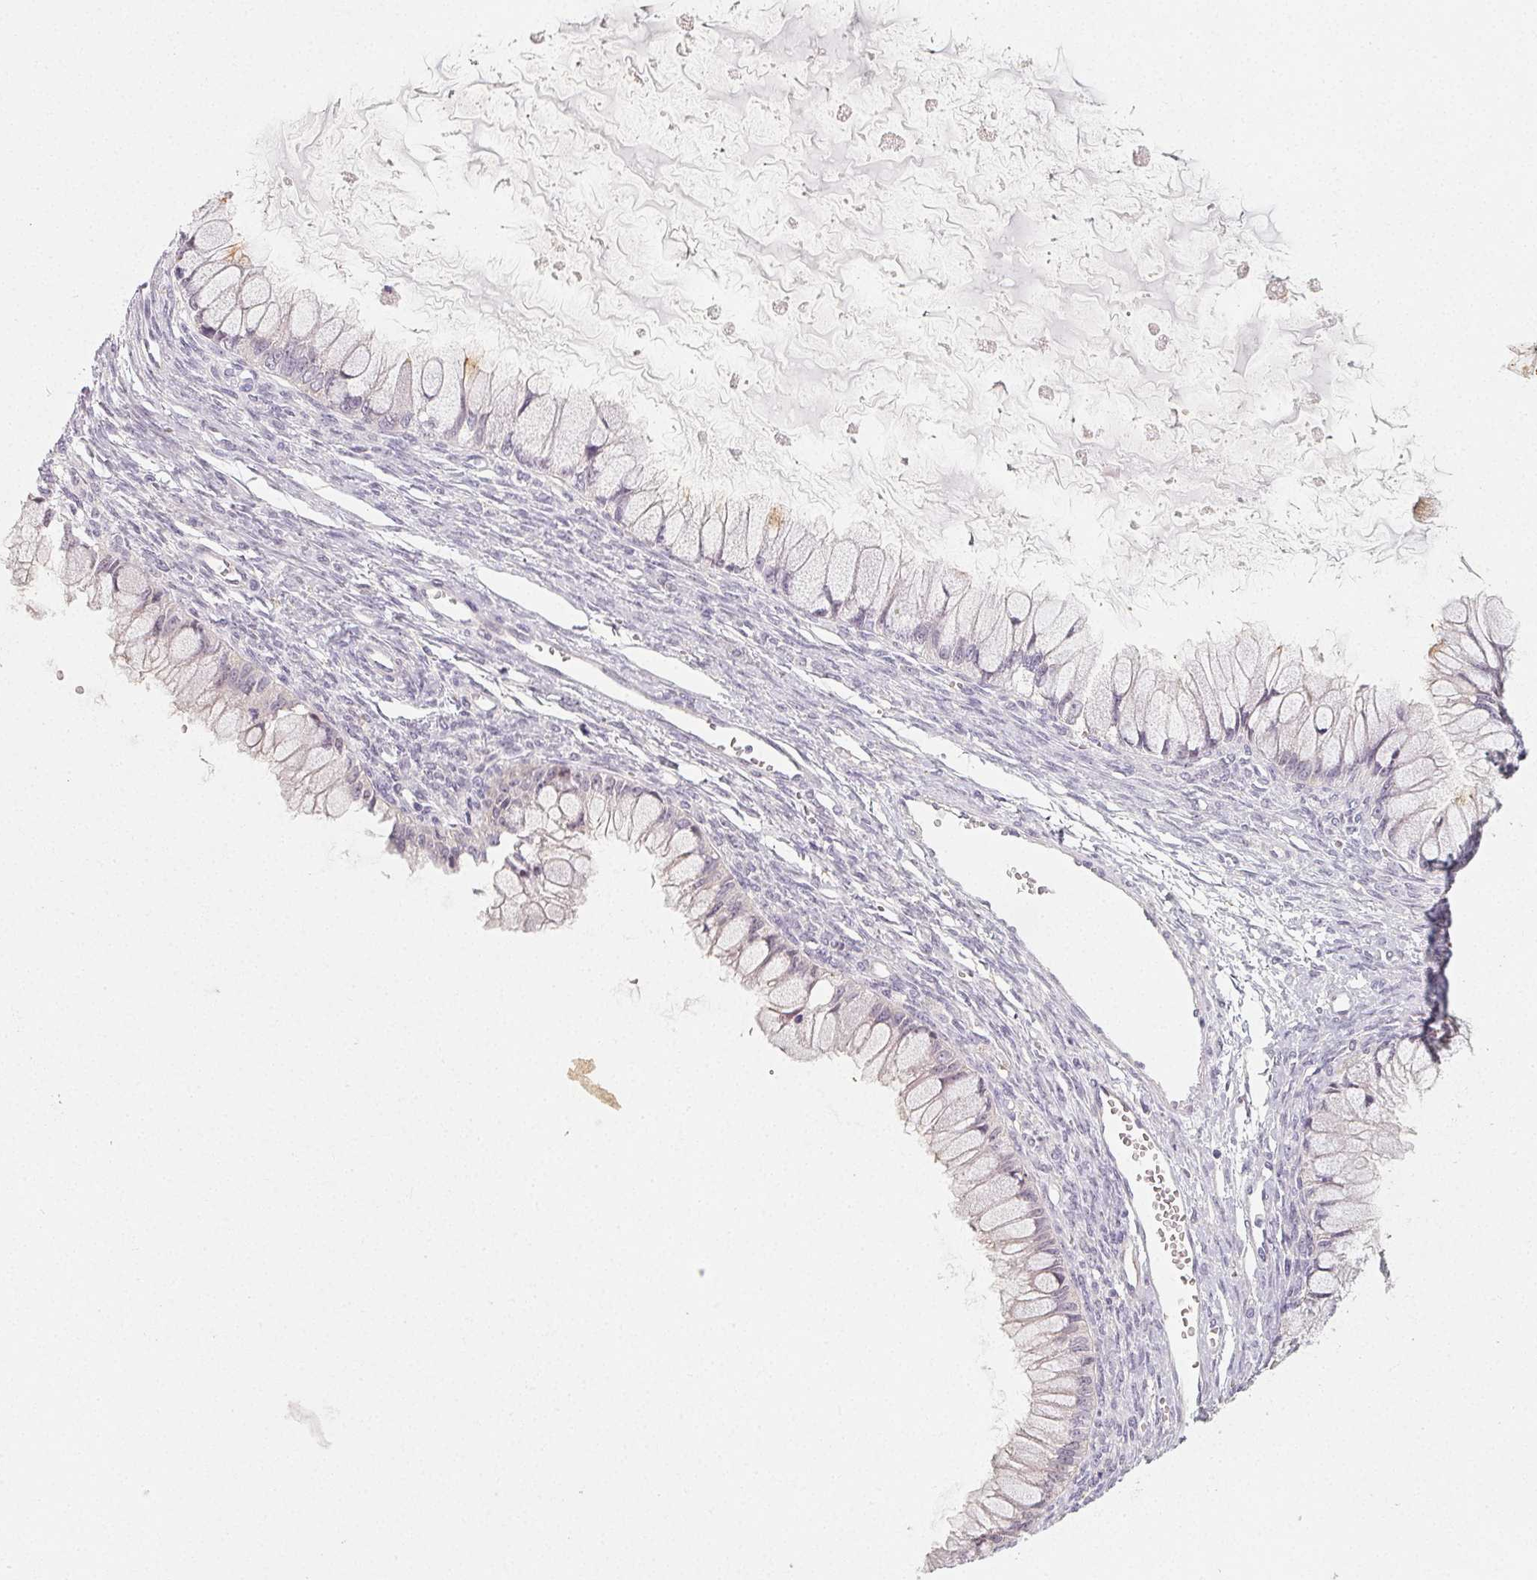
{"staining": {"intensity": "negative", "quantity": "none", "location": "none"}, "tissue": "ovarian cancer", "cell_type": "Tumor cells", "image_type": "cancer", "snomed": [{"axis": "morphology", "description": "Cystadenocarcinoma, mucinous, NOS"}, {"axis": "topography", "description": "Ovary"}], "caption": "The IHC histopathology image has no significant positivity in tumor cells of ovarian cancer (mucinous cystadenocarcinoma) tissue.", "gene": "LRRC23", "patient": {"sex": "female", "age": 34}}